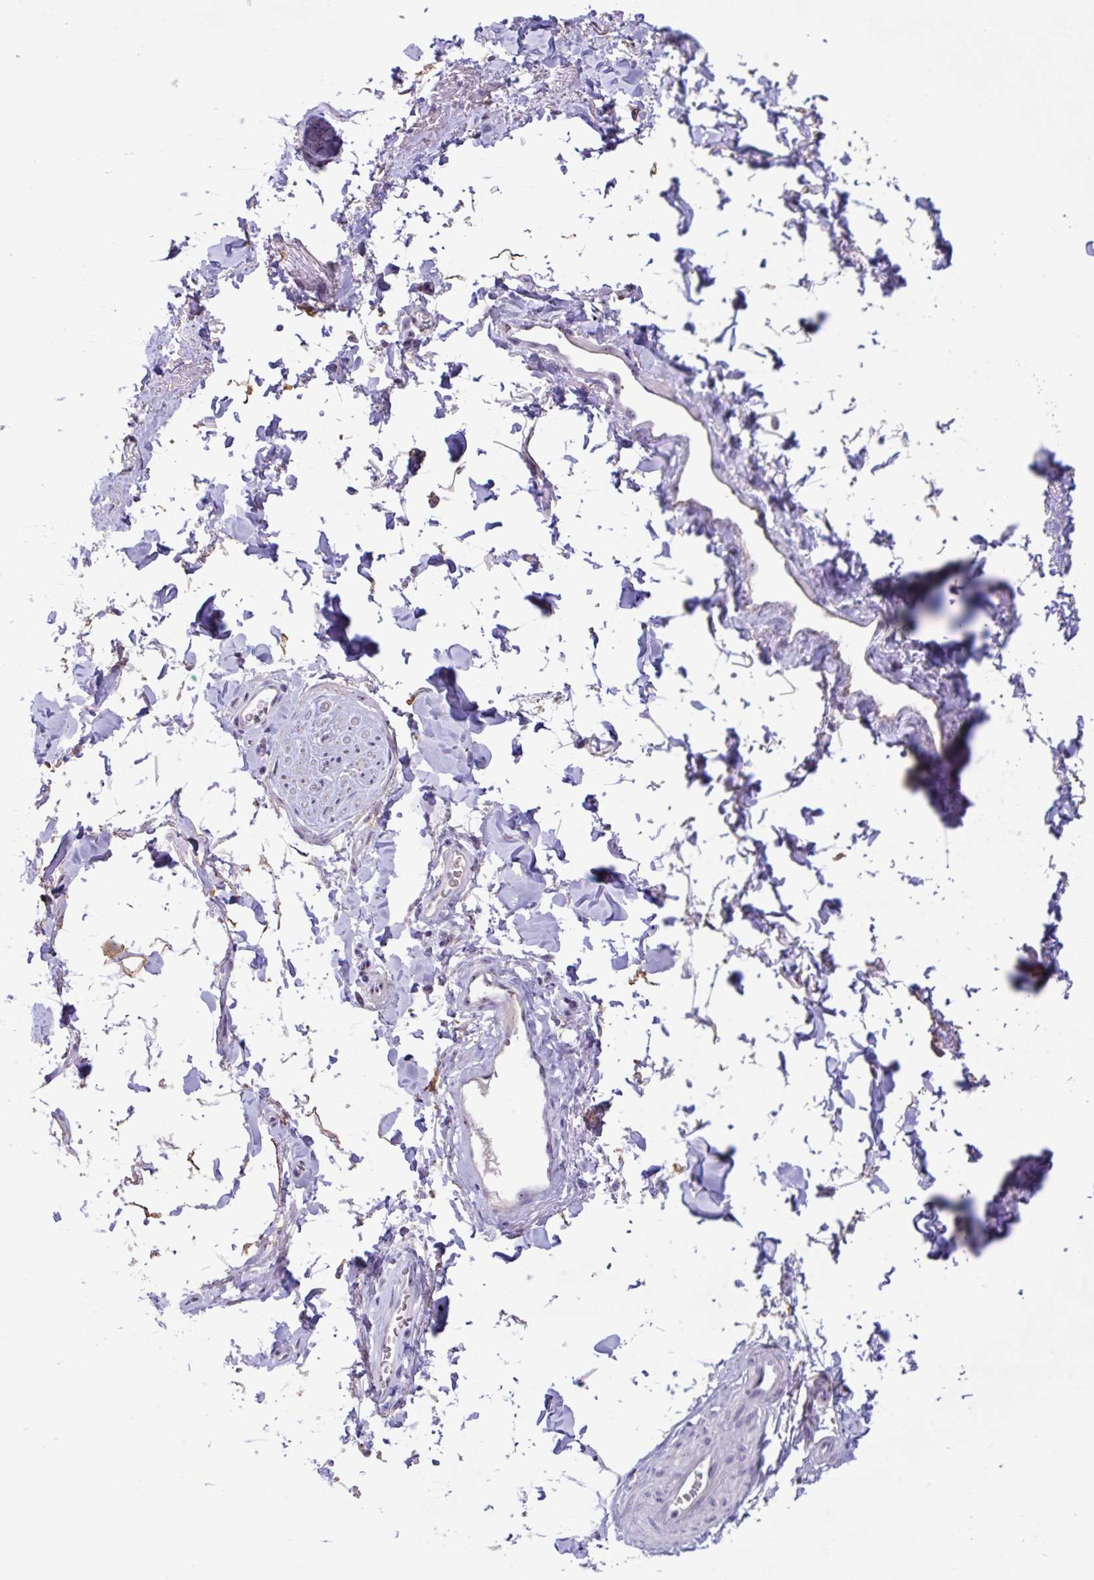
{"staining": {"intensity": "weak", "quantity": "<25%", "location": "cytoplasmic/membranous"}, "tissue": "adipose tissue", "cell_type": "Adipocytes", "image_type": "normal", "snomed": [{"axis": "morphology", "description": "Normal tissue, NOS"}, {"axis": "topography", "description": "Vulva"}, {"axis": "topography", "description": "Peripheral nerve tissue"}], "caption": "IHC of normal human adipose tissue demonstrates no staining in adipocytes.", "gene": "MXRA8", "patient": {"sex": "female", "age": 66}}